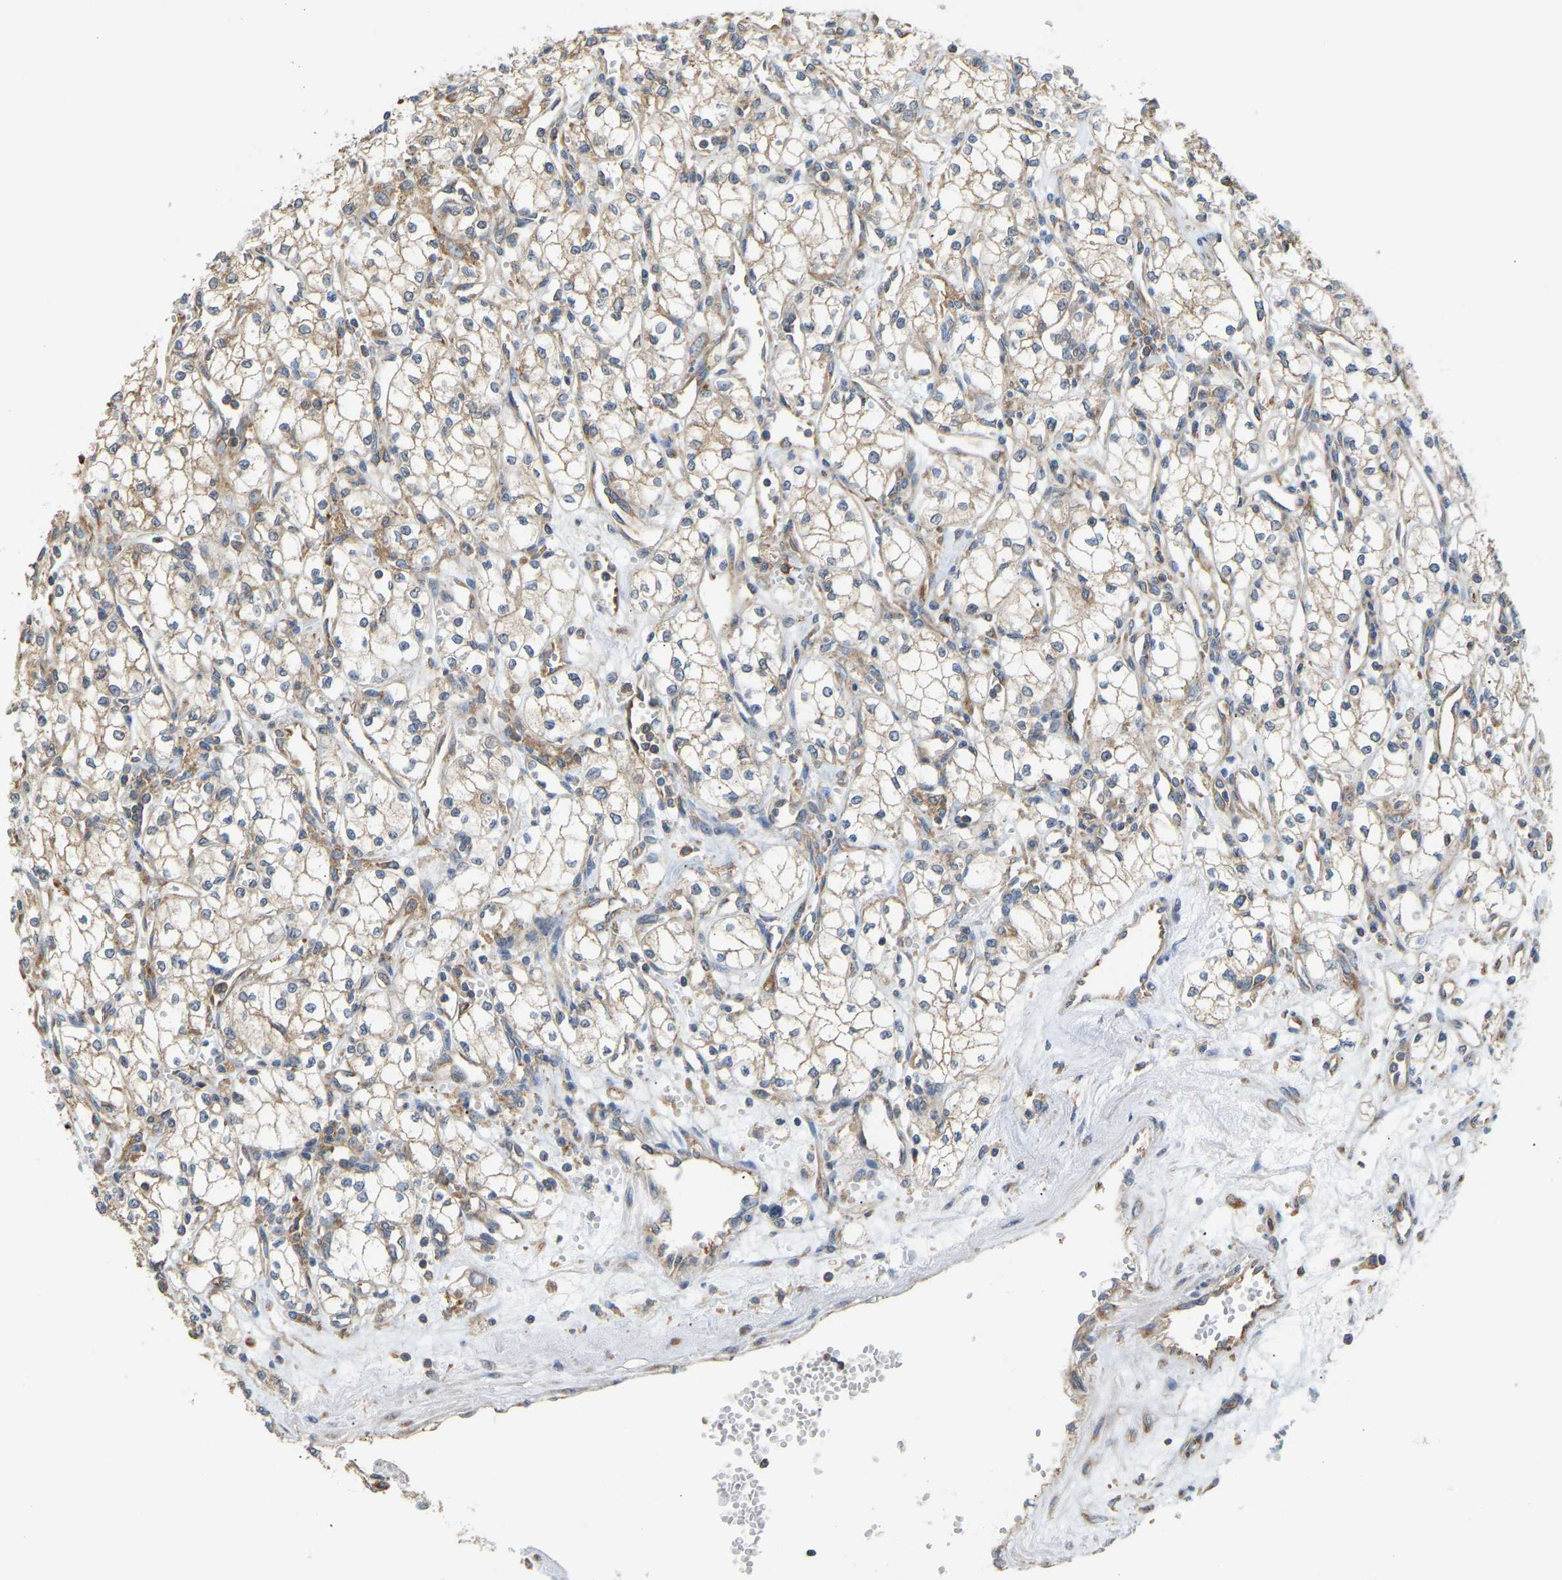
{"staining": {"intensity": "moderate", "quantity": ">75%", "location": "cytoplasmic/membranous"}, "tissue": "renal cancer", "cell_type": "Tumor cells", "image_type": "cancer", "snomed": [{"axis": "morphology", "description": "Adenocarcinoma, NOS"}, {"axis": "topography", "description": "Kidney"}], "caption": "IHC micrograph of human renal cancer (adenocarcinoma) stained for a protein (brown), which demonstrates medium levels of moderate cytoplasmic/membranous positivity in about >75% of tumor cells.", "gene": "RPS6KB2", "patient": {"sex": "male", "age": 59}}